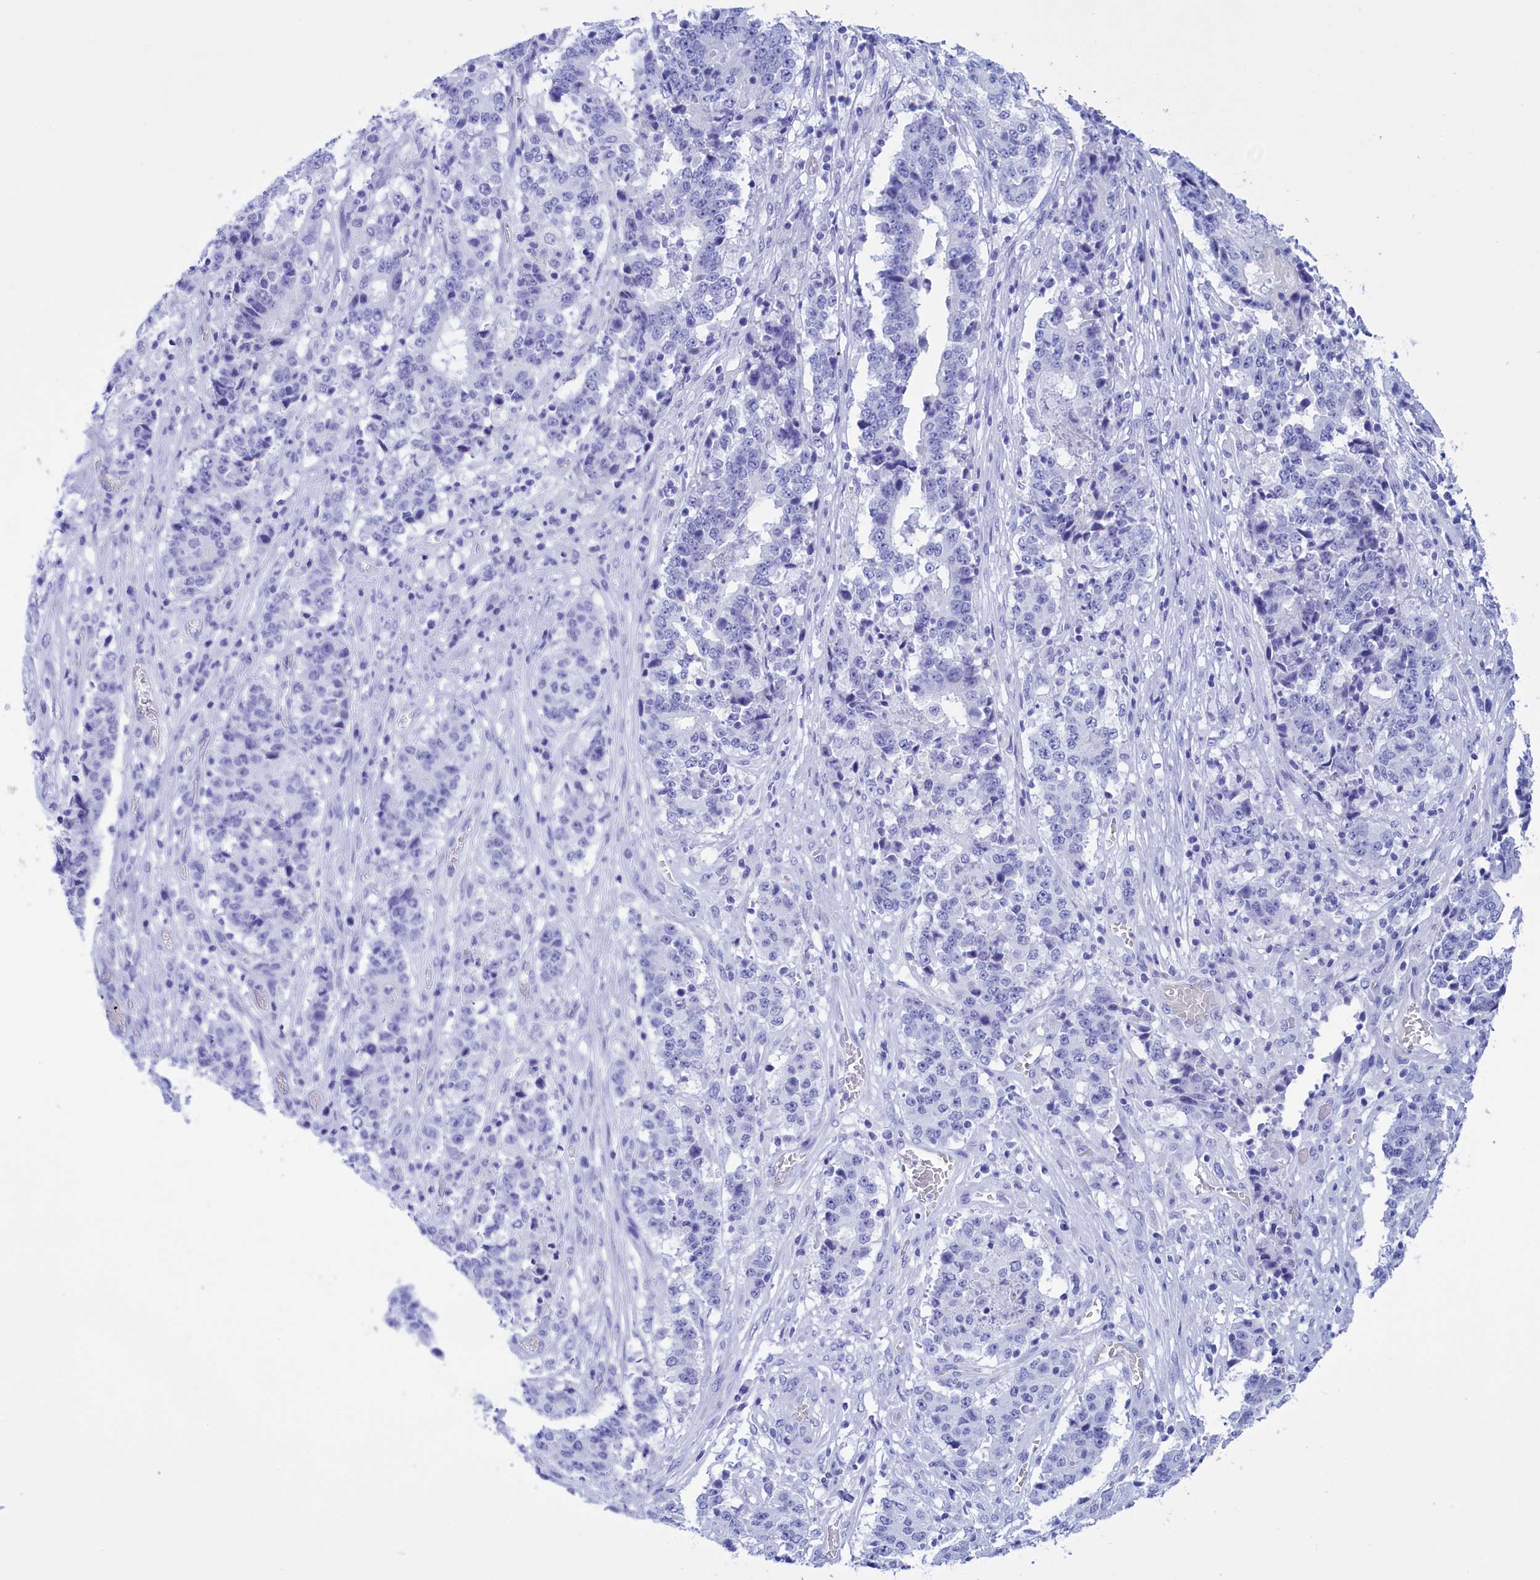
{"staining": {"intensity": "negative", "quantity": "none", "location": "none"}, "tissue": "stomach cancer", "cell_type": "Tumor cells", "image_type": "cancer", "snomed": [{"axis": "morphology", "description": "Adenocarcinoma, NOS"}, {"axis": "topography", "description": "Stomach"}], "caption": "The photomicrograph shows no significant positivity in tumor cells of adenocarcinoma (stomach).", "gene": "BRI3", "patient": {"sex": "male", "age": 59}}